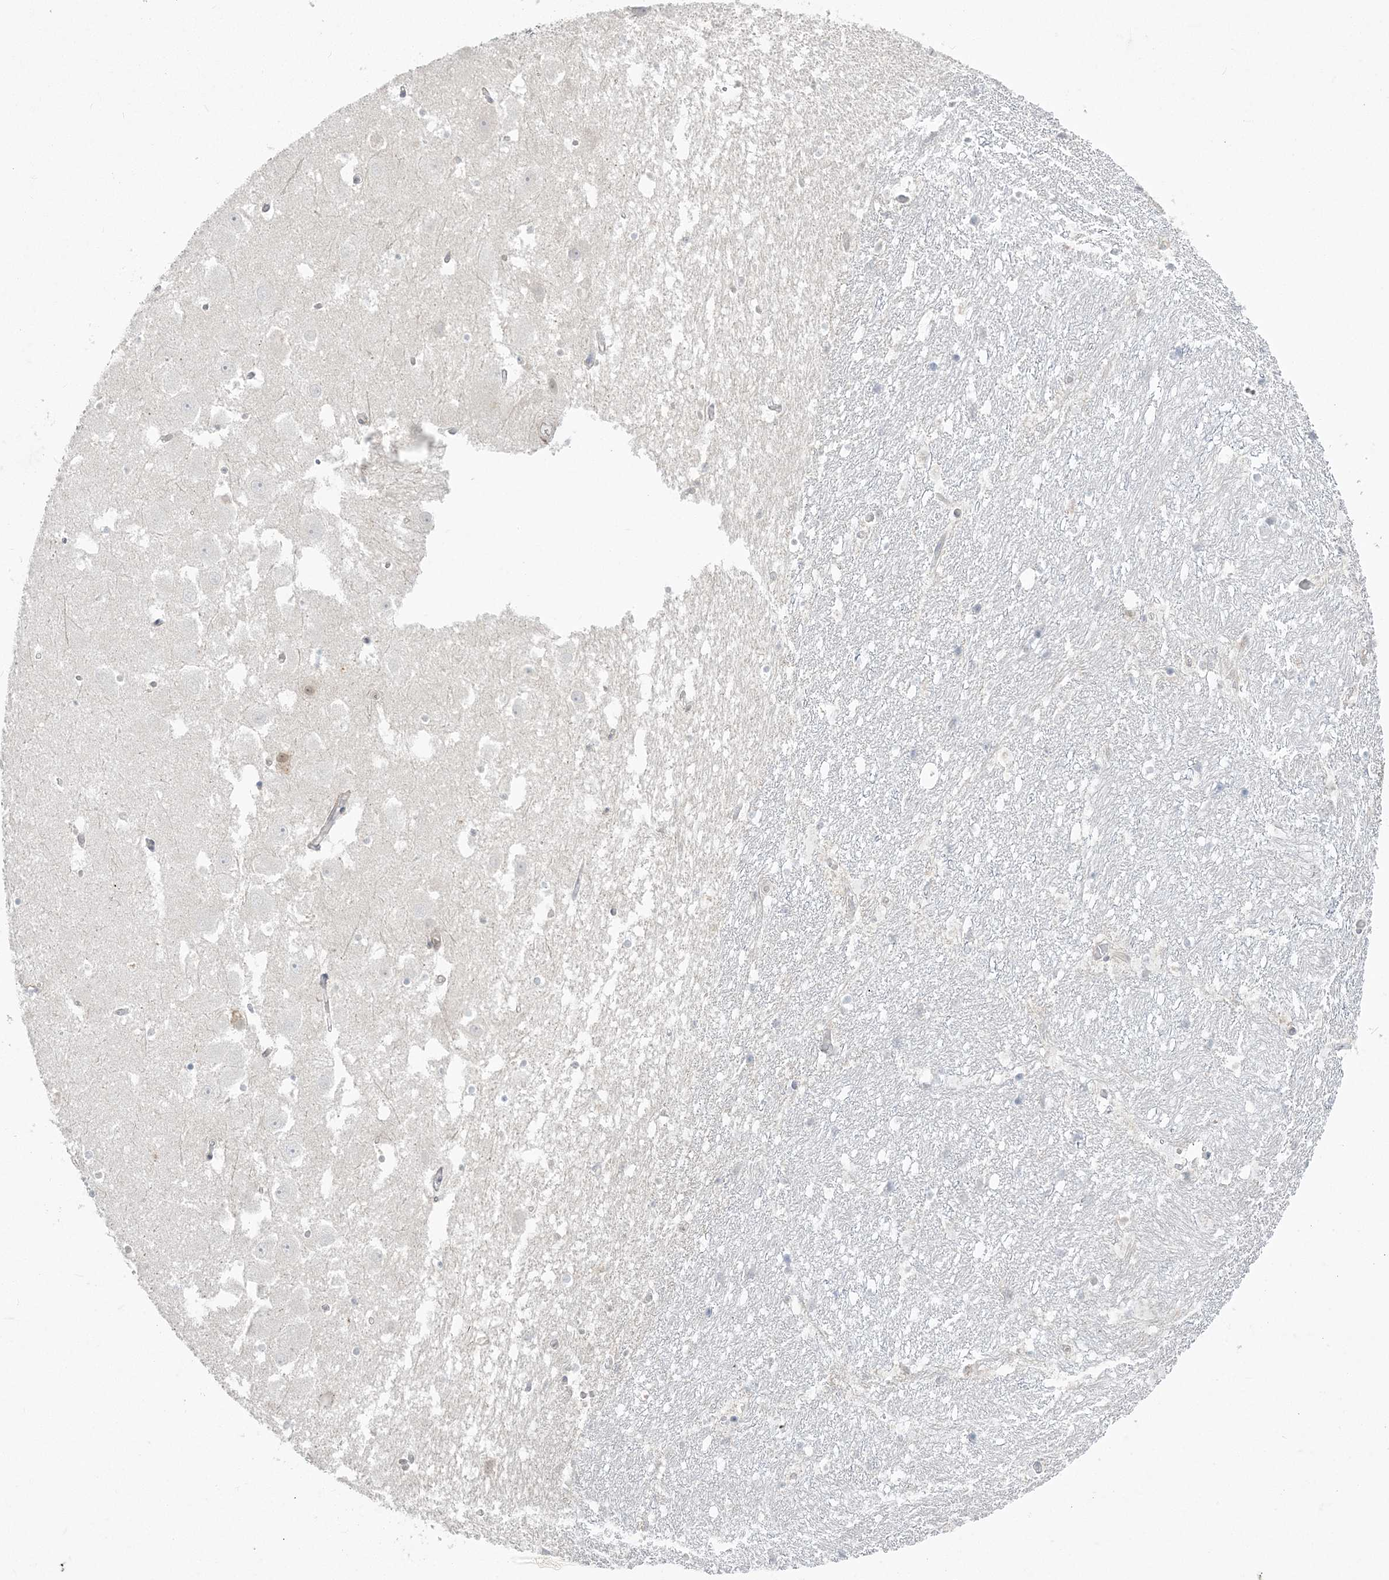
{"staining": {"intensity": "negative", "quantity": "none", "location": "none"}, "tissue": "hippocampus", "cell_type": "Glial cells", "image_type": "normal", "snomed": [{"axis": "morphology", "description": "Normal tissue, NOS"}, {"axis": "topography", "description": "Hippocampus"}], "caption": "DAB (3,3'-diaminobenzidine) immunohistochemical staining of unremarkable hippocampus demonstrates no significant positivity in glial cells. (Immunohistochemistry, brightfield microscopy, high magnification).", "gene": "ZC3H6", "patient": {"sex": "female", "age": 52}}